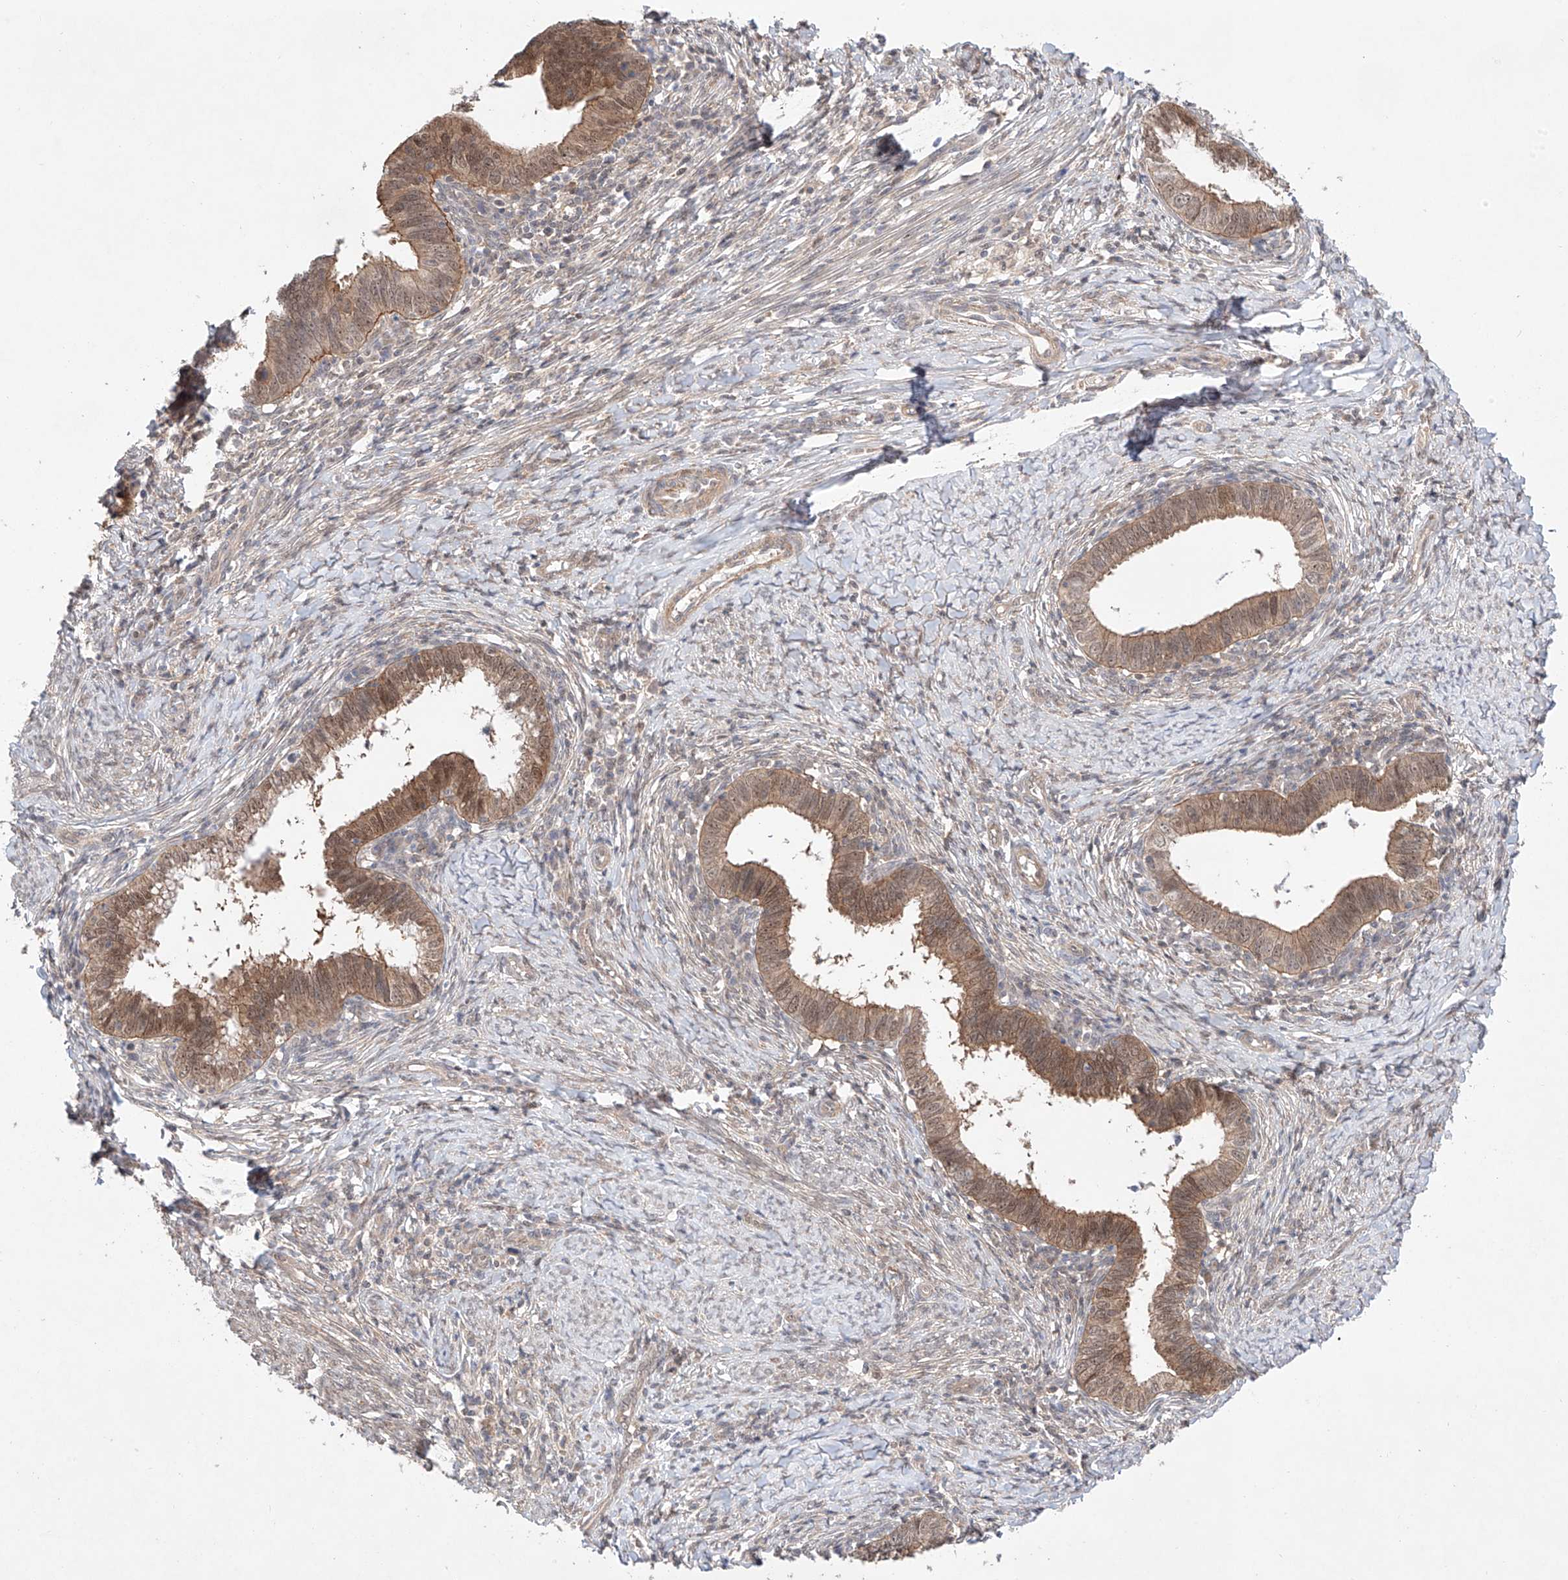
{"staining": {"intensity": "moderate", "quantity": ">75%", "location": "cytoplasmic/membranous,nuclear"}, "tissue": "cervical cancer", "cell_type": "Tumor cells", "image_type": "cancer", "snomed": [{"axis": "morphology", "description": "Adenocarcinoma, NOS"}, {"axis": "topography", "description": "Cervix"}], "caption": "Cervical cancer (adenocarcinoma) was stained to show a protein in brown. There is medium levels of moderate cytoplasmic/membranous and nuclear staining in about >75% of tumor cells.", "gene": "TSR2", "patient": {"sex": "female", "age": 36}}